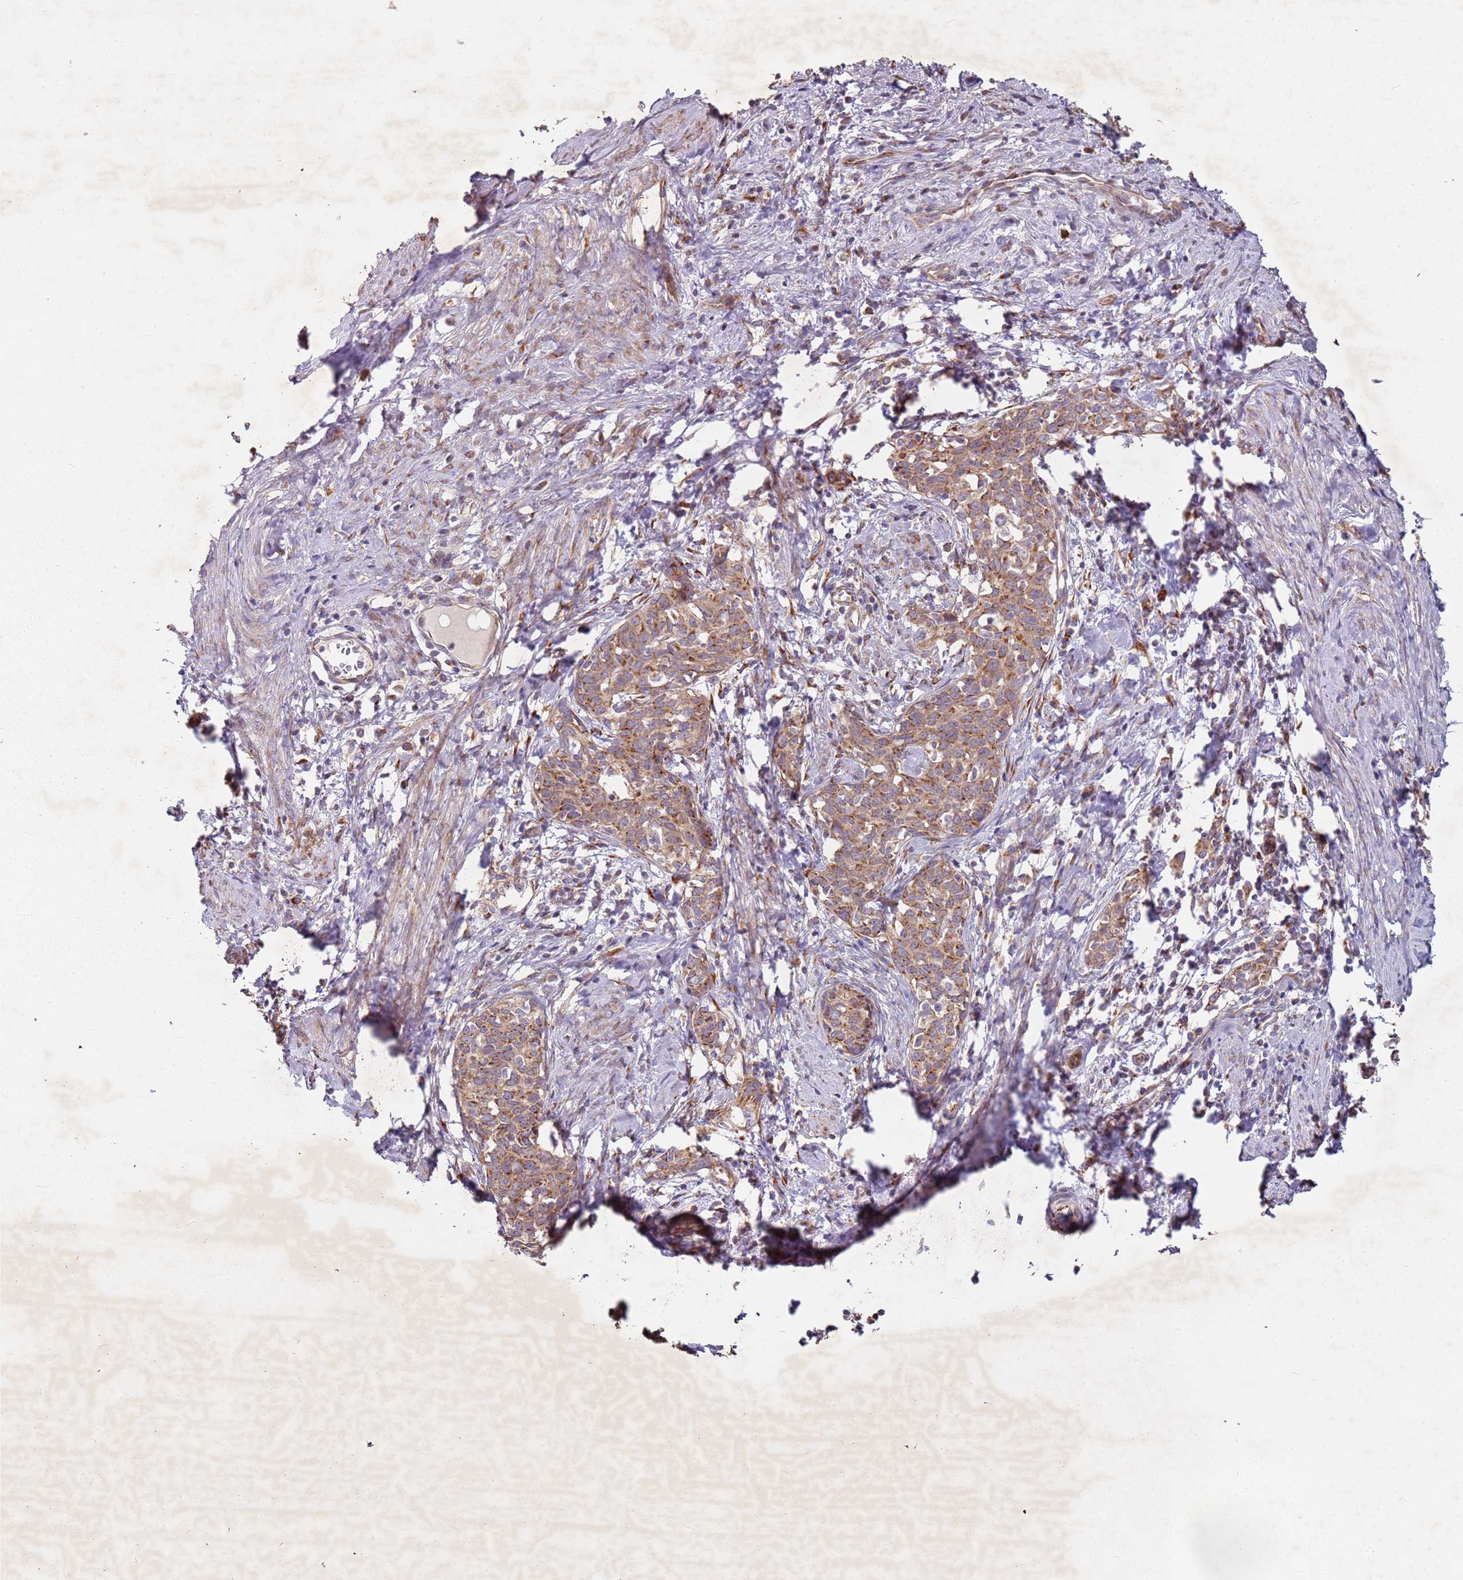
{"staining": {"intensity": "moderate", "quantity": ">75%", "location": "cytoplasmic/membranous"}, "tissue": "cervical cancer", "cell_type": "Tumor cells", "image_type": "cancer", "snomed": [{"axis": "morphology", "description": "Squamous cell carcinoma, NOS"}, {"axis": "topography", "description": "Cervix"}], "caption": "The micrograph displays staining of cervical squamous cell carcinoma, revealing moderate cytoplasmic/membranous protein positivity (brown color) within tumor cells. (Brightfield microscopy of DAB IHC at high magnification).", "gene": "ARFRP1", "patient": {"sex": "female", "age": 52}}